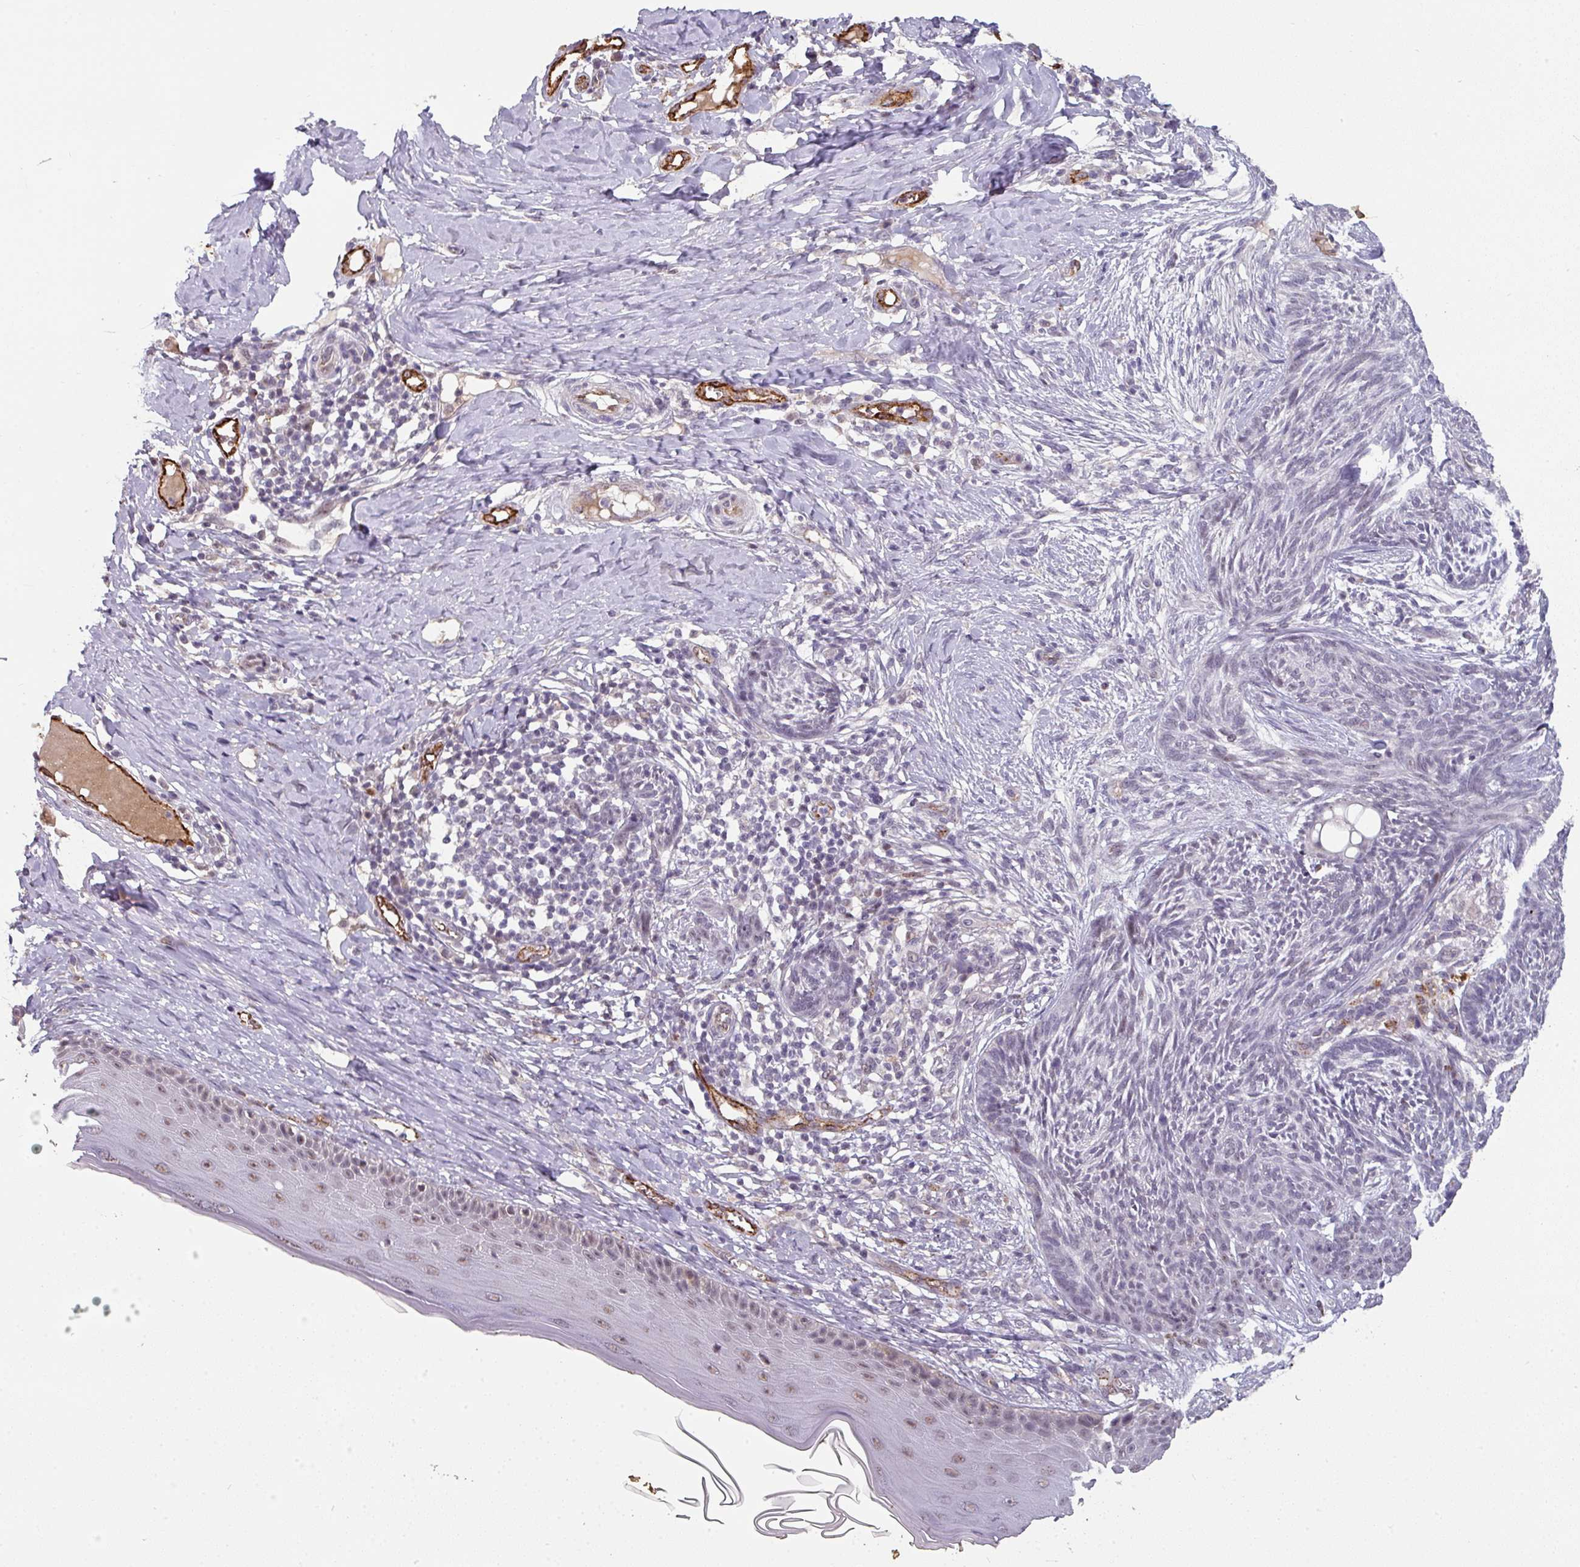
{"staining": {"intensity": "negative", "quantity": "none", "location": "none"}, "tissue": "skin cancer", "cell_type": "Tumor cells", "image_type": "cancer", "snomed": [{"axis": "morphology", "description": "Basal cell carcinoma"}, {"axis": "topography", "description": "Skin"}], "caption": "Immunohistochemistry histopathology image of skin basal cell carcinoma stained for a protein (brown), which demonstrates no expression in tumor cells.", "gene": "SIDT2", "patient": {"sex": "male", "age": 73}}